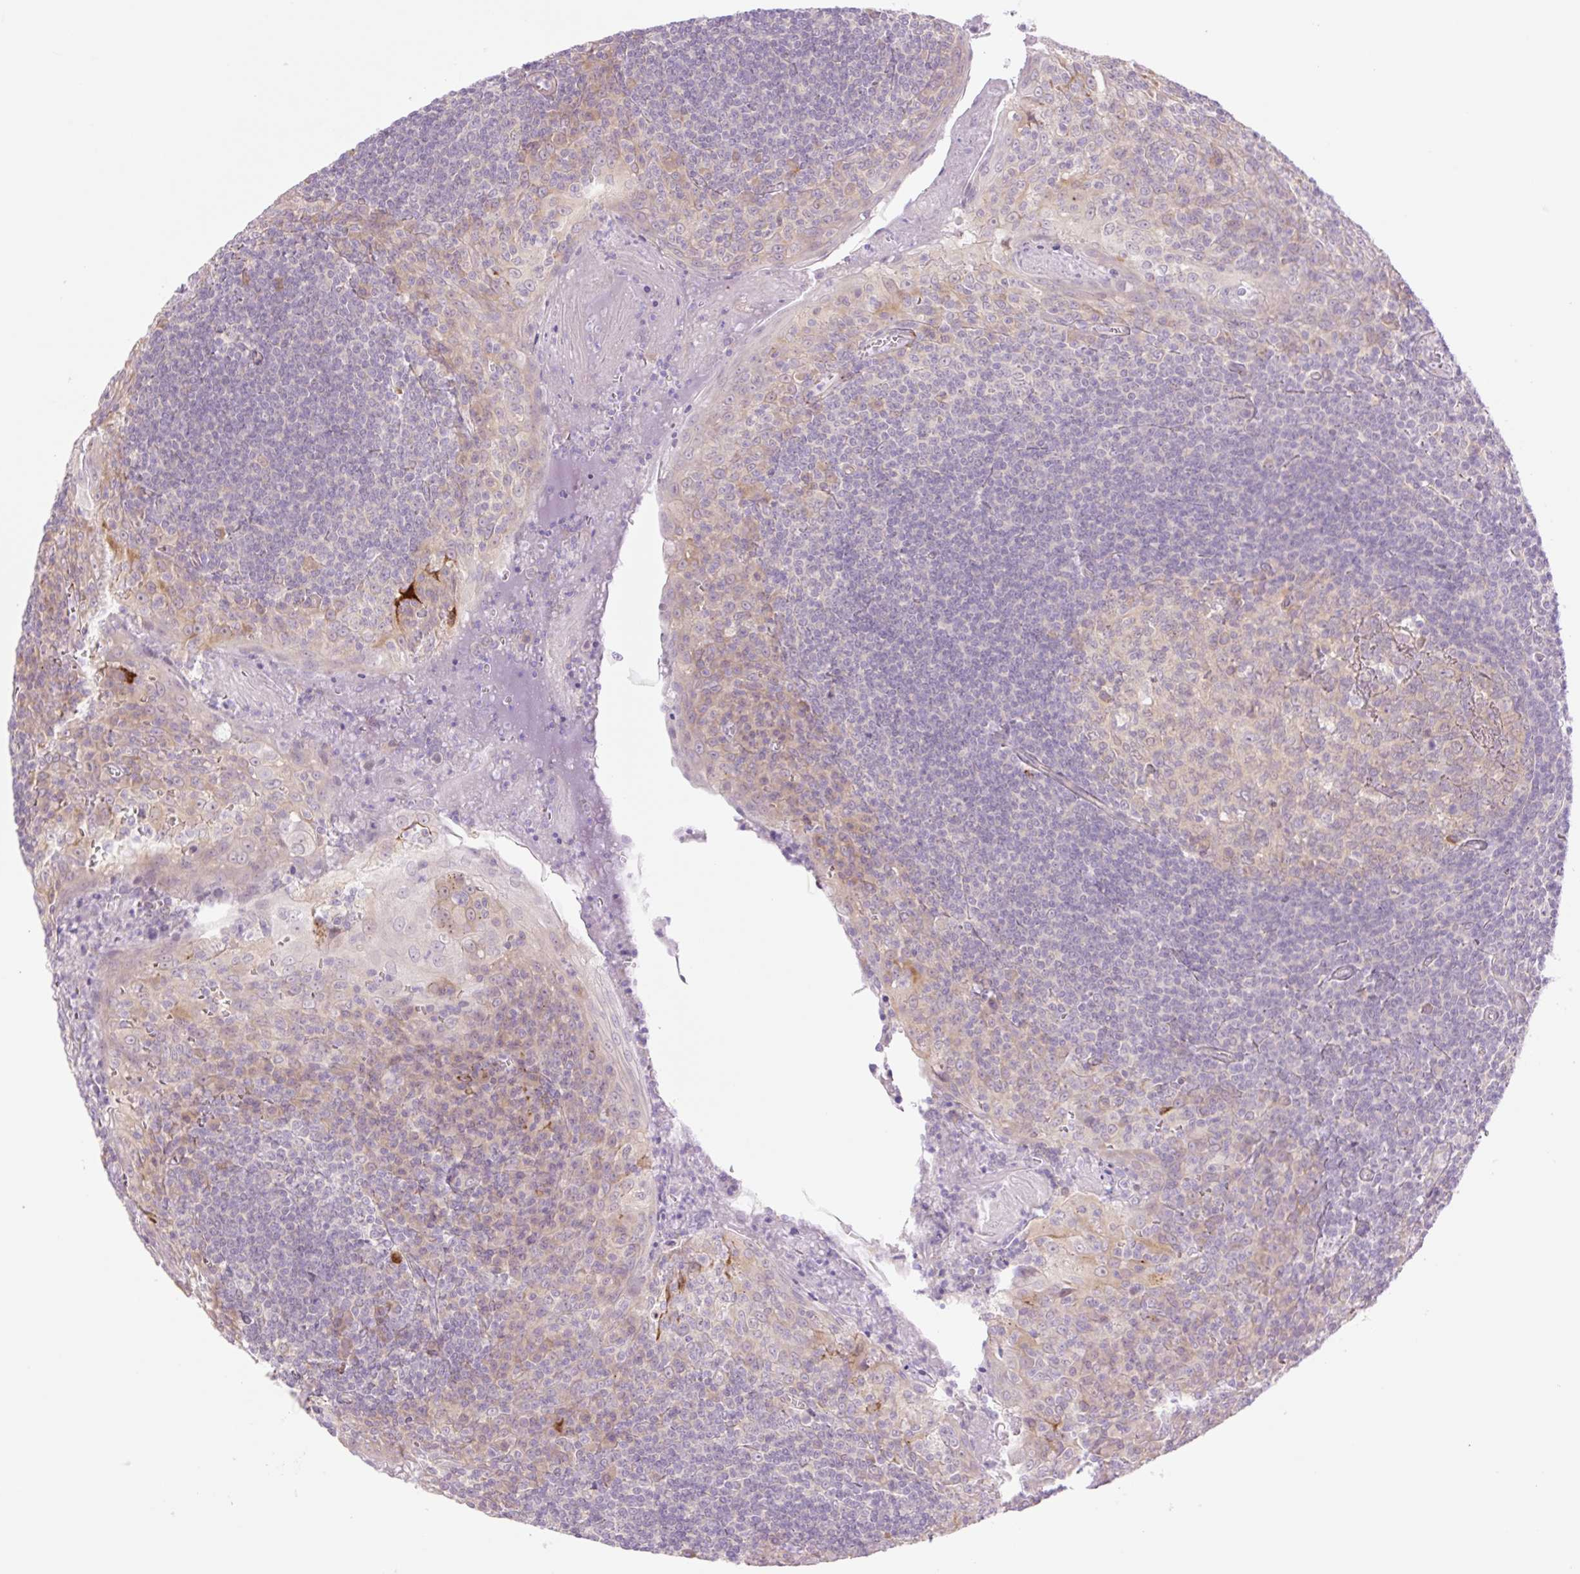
{"staining": {"intensity": "weak", "quantity": "25%-75%", "location": "cytoplasmic/membranous"}, "tissue": "tonsil", "cell_type": "Germinal center cells", "image_type": "normal", "snomed": [{"axis": "morphology", "description": "Normal tissue, NOS"}, {"axis": "topography", "description": "Tonsil"}], "caption": "The photomicrograph demonstrates a brown stain indicating the presence of a protein in the cytoplasmic/membranous of germinal center cells in tonsil. (IHC, brightfield microscopy, high magnification).", "gene": "COL5A1", "patient": {"sex": "male", "age": 27}}